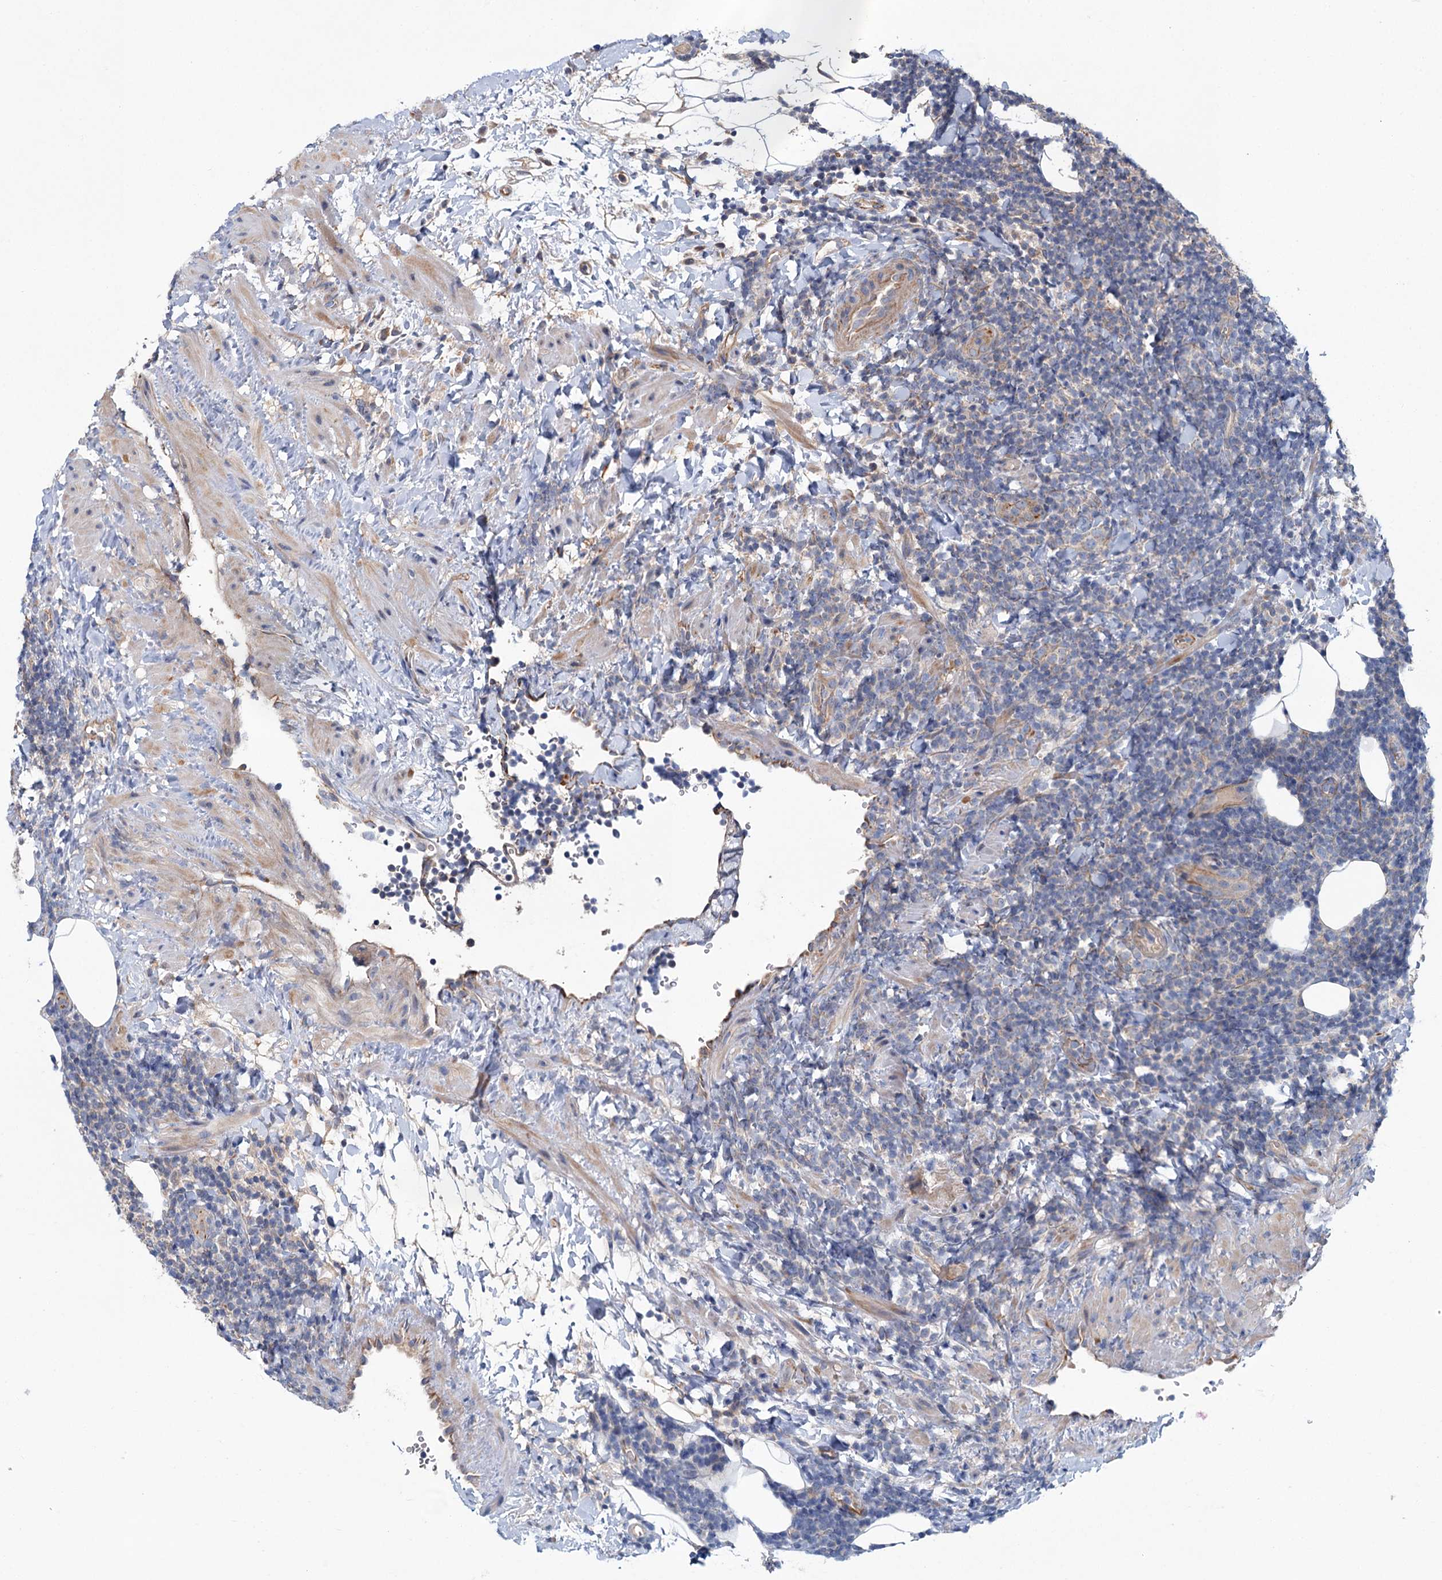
{"staining": {"intensity": "negative", "quantity": "none", "location": "none"}, "tissue": "lymphoma", "cell_type": "Tumor cells", "image_type": "cancer", "snomed": [{"axis": "morphology", "description": "Malignant lymphoma, non-Hodgkin's type, Low grade"}, {"axis": "topography", "description": "Lymph node"}], "caption": "This is an IHC image of human malignant lymphoma, non-Hodgkin's type (low-grade). There is no positivity in tumor cells.", "gene": "MTRR", "patient": {"sex": "male", "age": 66}}